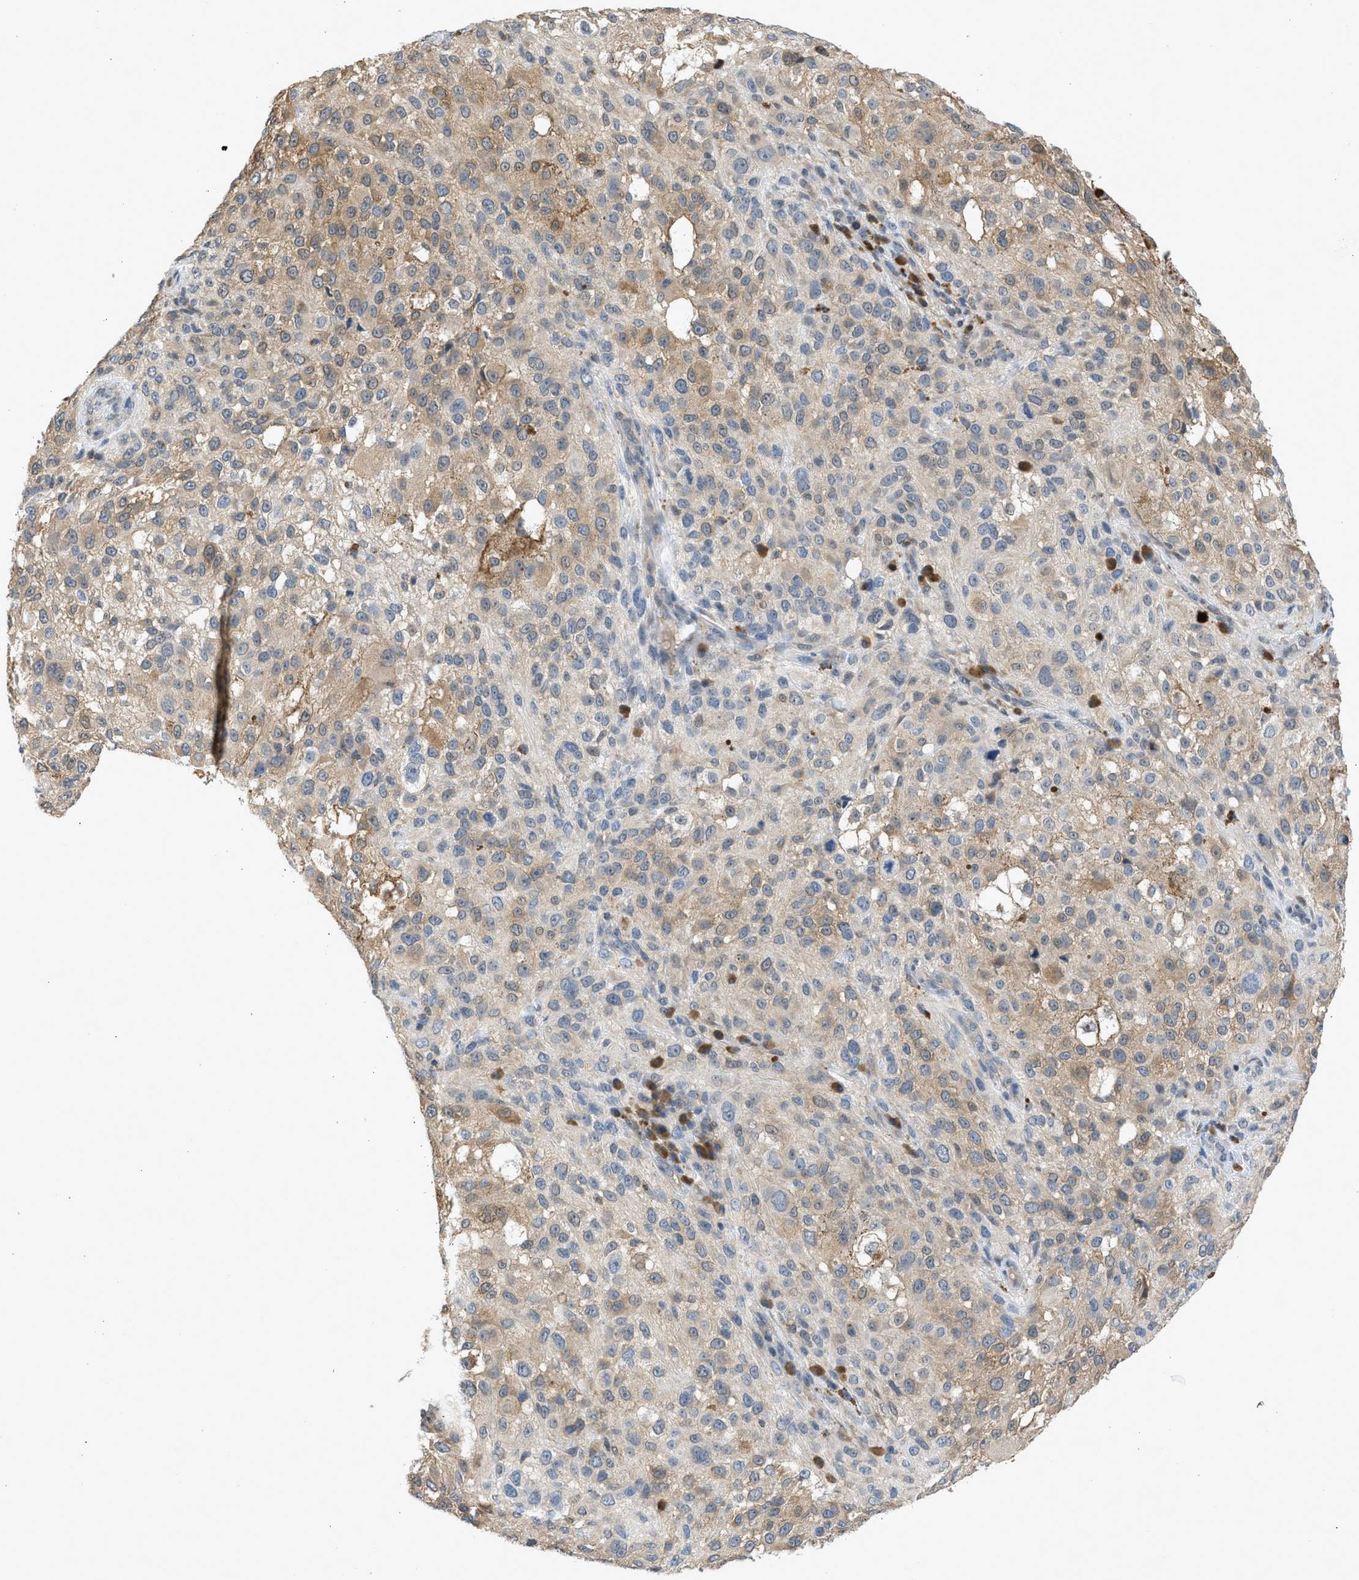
{"staining": {"intensity": "weak", "quantity": "25%-75%", "location": "cytoplasmic/membranous"}, "tissue": "melanoma", "cell_type": "Tumor cells", "image_type": "cancer", "snomed": [{"axis": "morphology", "description": "Necrosis, NOS"}, {"axis": "morphology", "description": "Malignant melanoma, NOS"}, {"axis": "topography", "description": "Skin"}], "caption": "Tumor cells demonstrate low levels of weak cytoplasmic/membranous staining in about 25%-75% of cells in melanoma. The protein of interest is shown in brown color, while the nuclei are stained blue.", "gene": "MAPK7", "patient": {"sex": "female", "age": 87}}